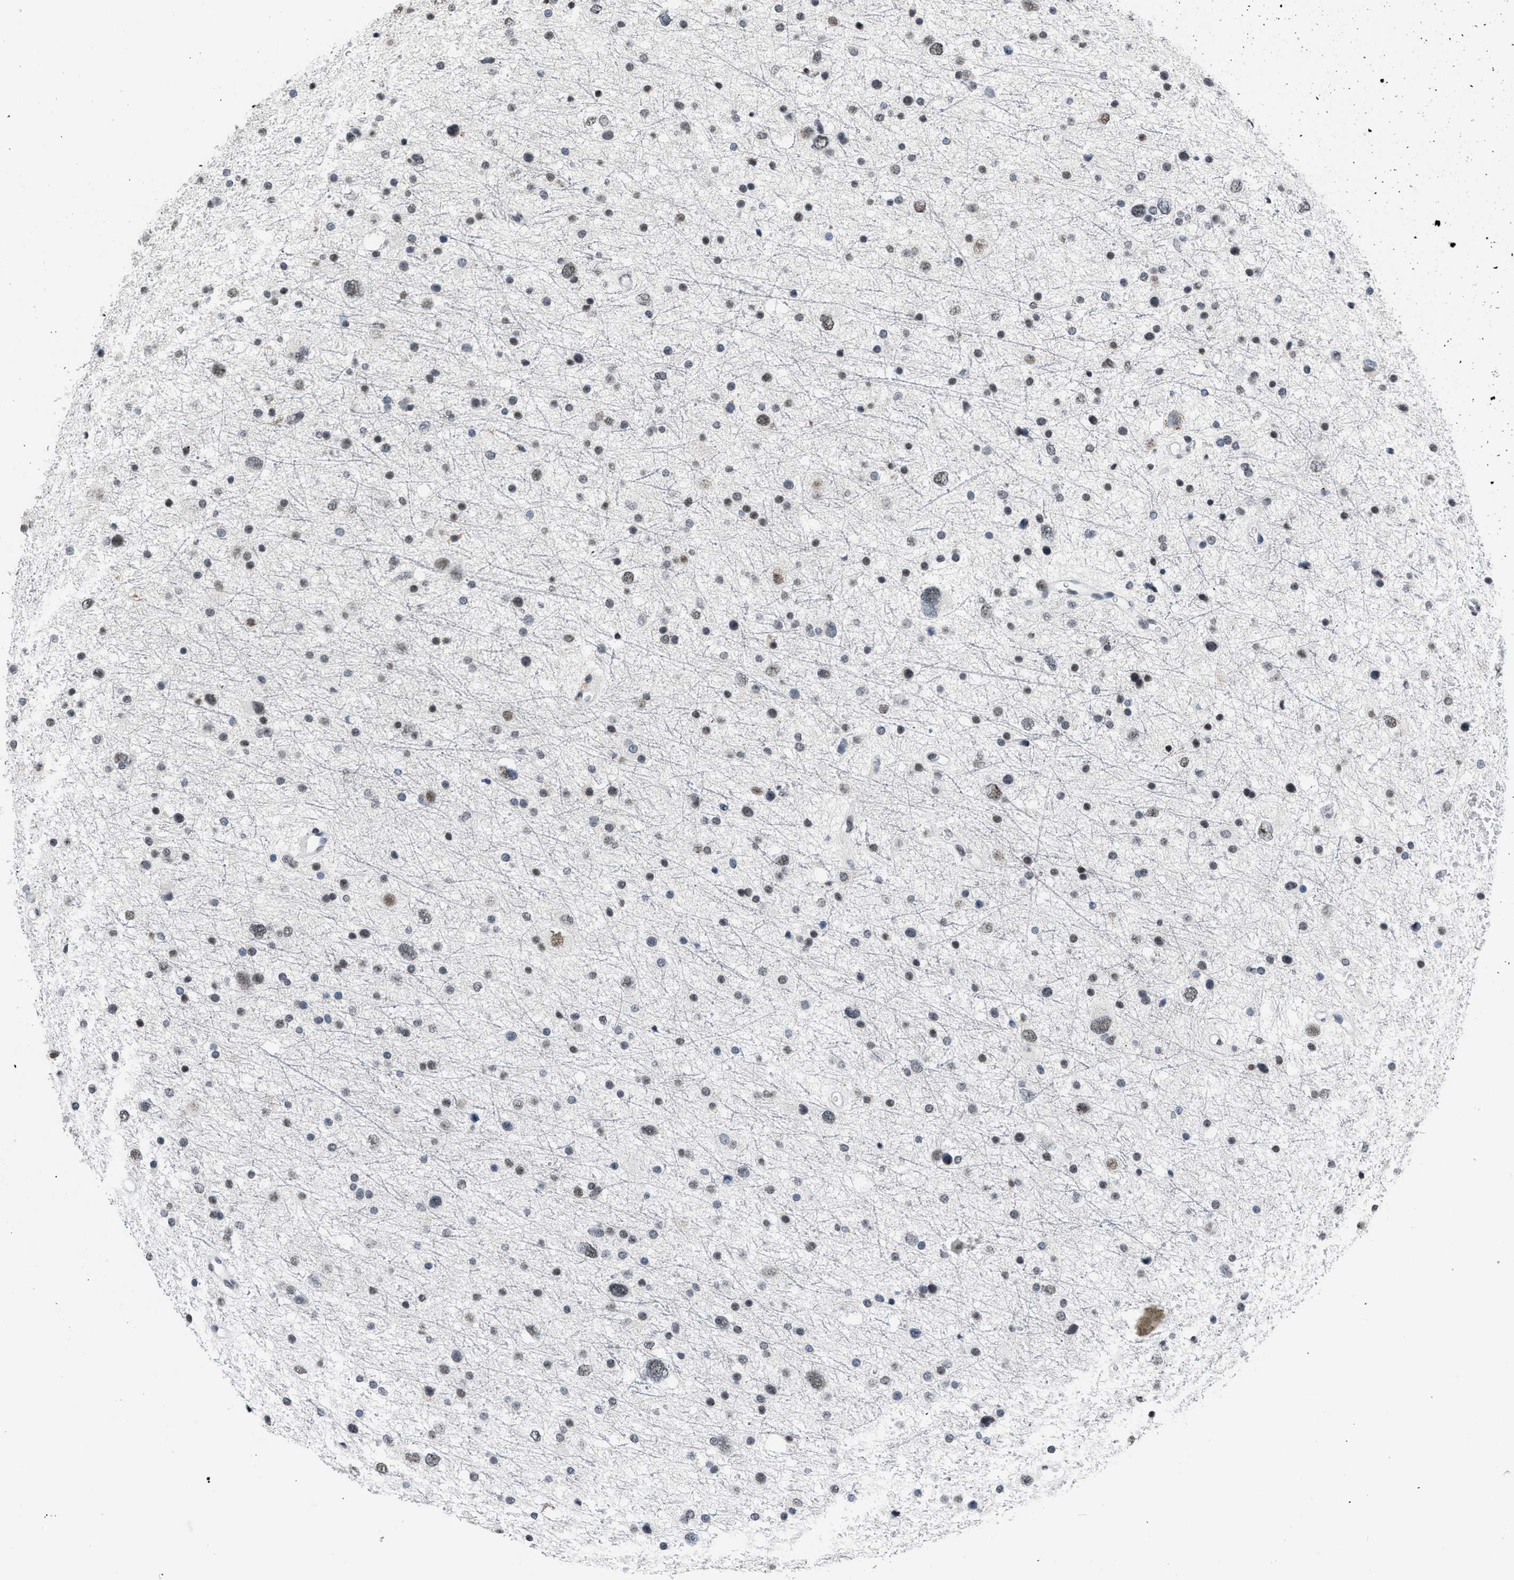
{"staining": {"intensity": "weak", "quantity": "25%-75%", "location": "nuclear"}, "tissue": "glioma", "cell_type": "Tumor cells", "image_type": "cancer", "snomed": [{"axis": "morphology", "description": "Glioma, malignant, Low grade"}, {"axis": "topography", "description": "Brain"}], "caption": "A micrograph of malignant glioma (low-grade) stained for a protein demonstrates weak nuclear brown staining in tumor cells.", "gene": "RAF1", "patient": {"sex": "female", "age": 37}}